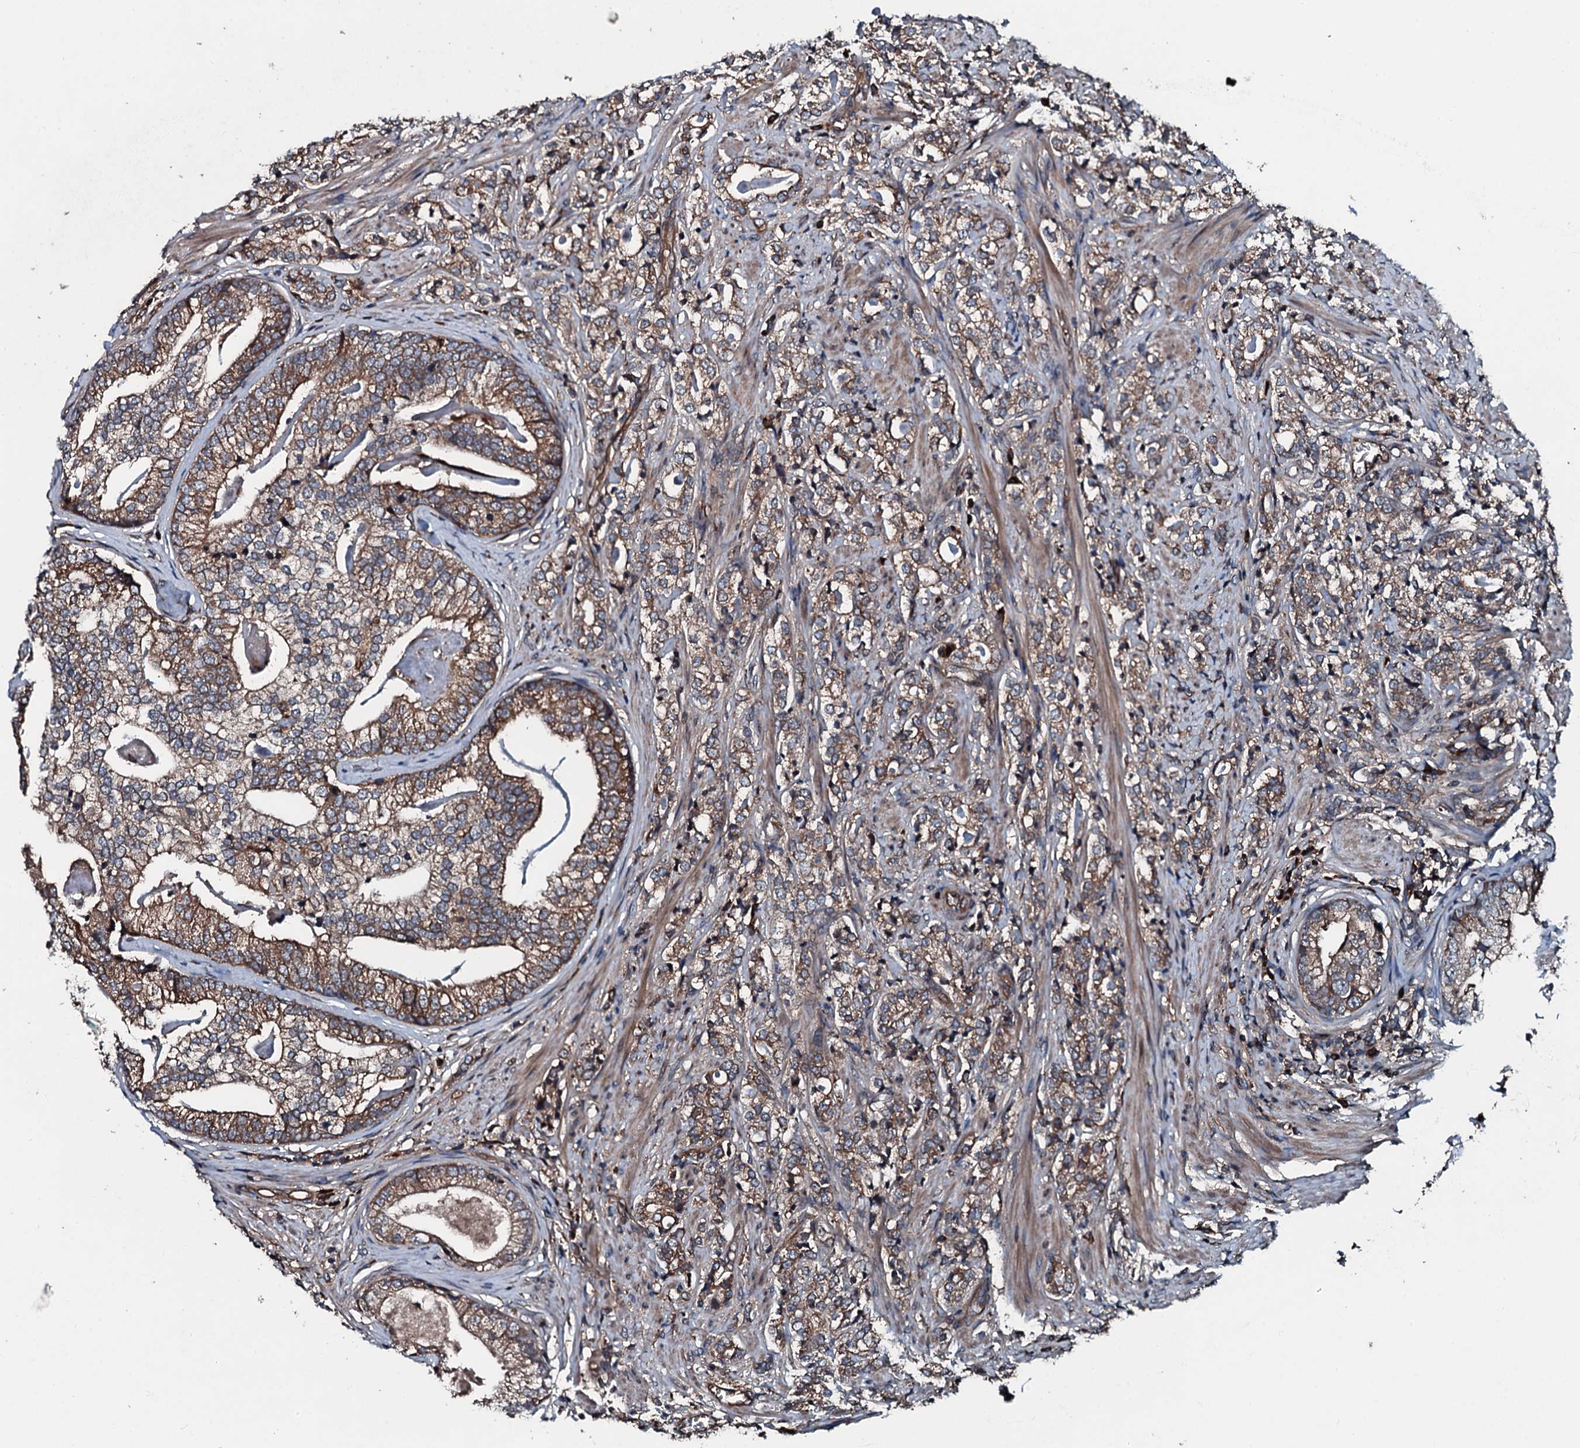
{"staining": {"intensity": "moderate", "quantity": ">75%", "location": "cytoplasmic/membranous"}, "tissue": "prostate cancer", "cell_type": "Tumor cells", "image_type": "cancer", "snomed": [{"axis": "morphology", "description": "Adenocarcinoma, High grade"}, {"axis": "topography", "description": "Prostate"}], "caption": "Immunohistochemistry (IHC) staining of prostate high-grade adenocarcinoma, which reveals medium levels of moderate cytoplasmic/membranous expression in approximately >75% of tumor cells indicating moderate cytoplasmic/membranous protein positivity. The staining was performed using DAB (brown) for protein detection and nuclei were counterstained in hematoxylin (blue).", "gene": "AARS1", "patient": {"sex": "male", "age": 69}}